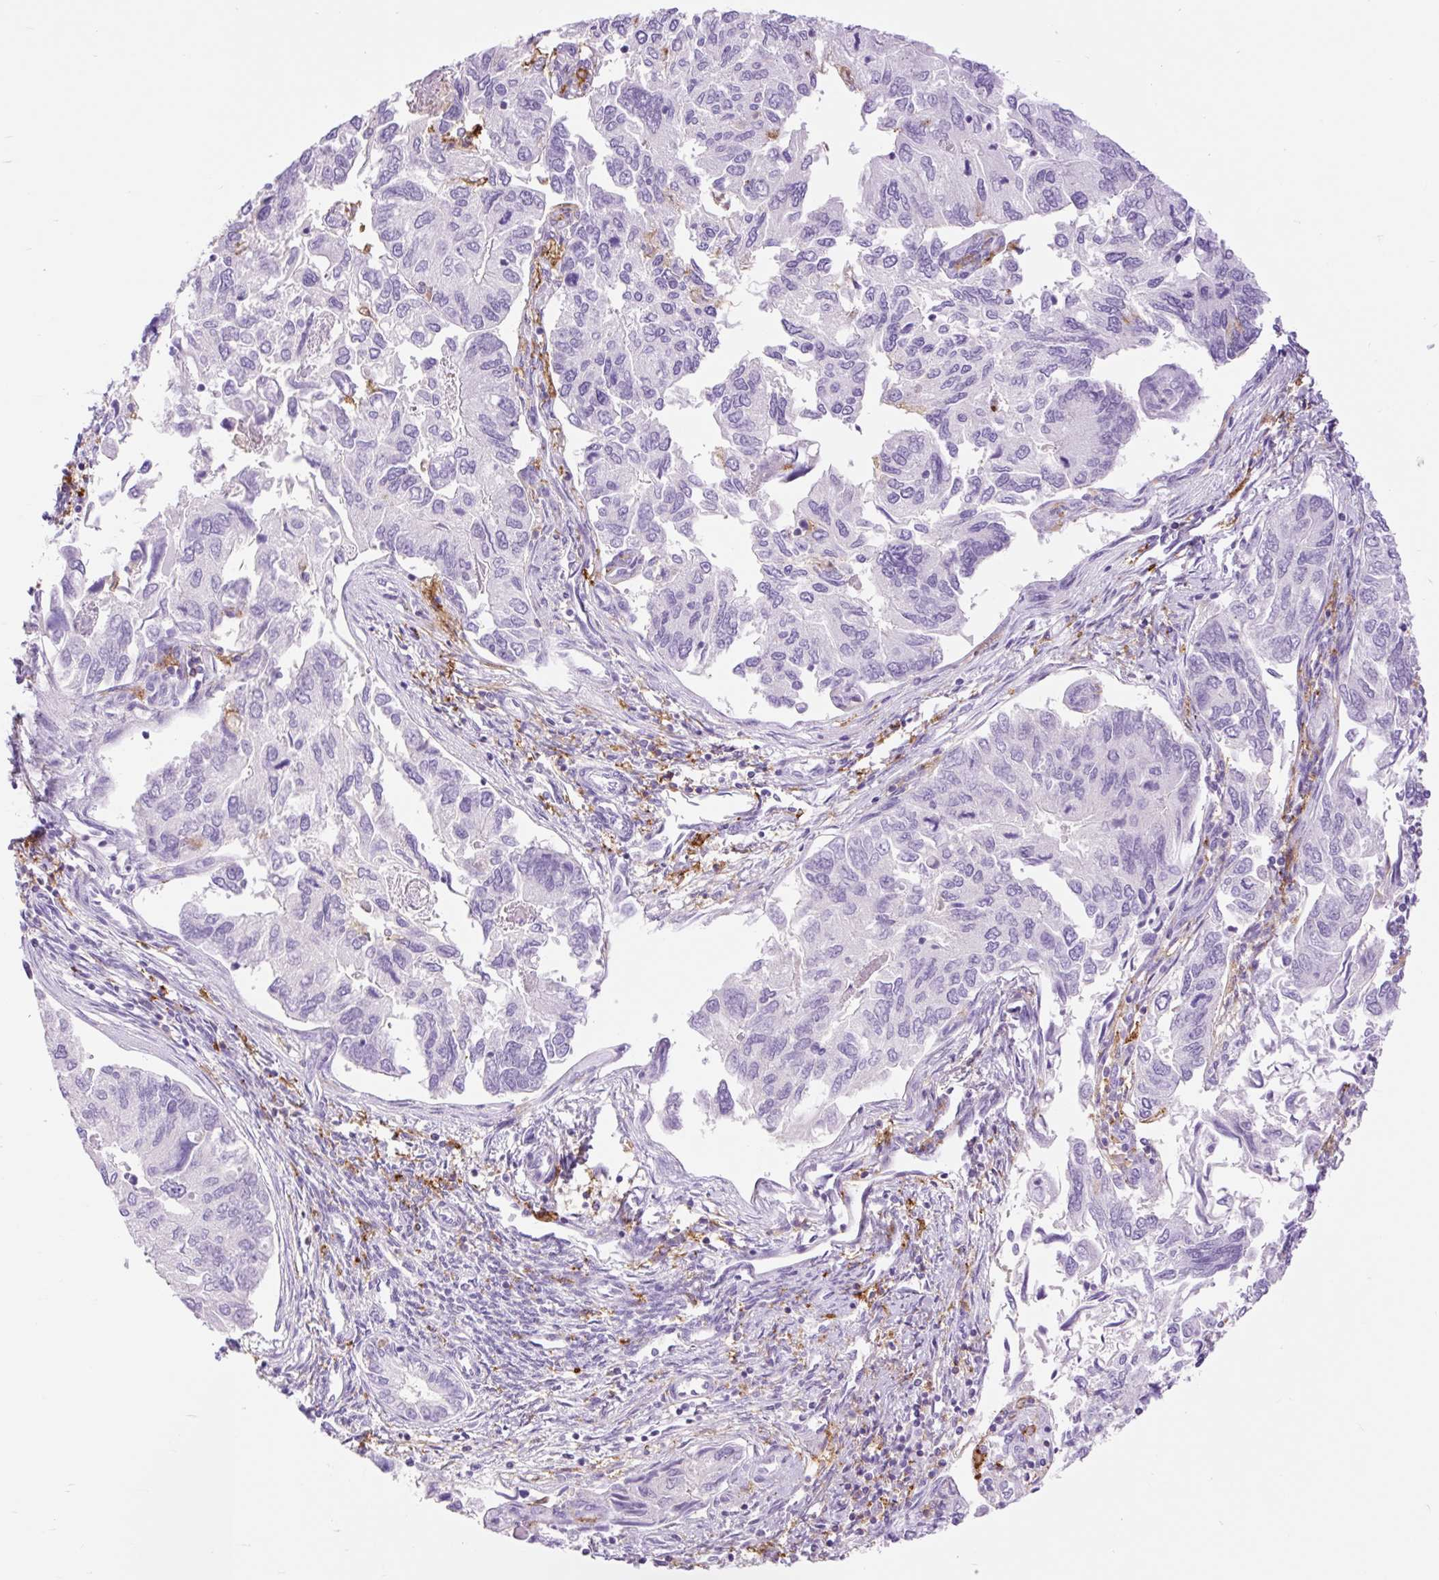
{"staining": {"intensity": "negative", "quantity": "none", "location": "none"}, "tissue": "endometrial cancer", "cell_type": "Tumor cells", "image_type": "cancer", "snomed": [{"axis": "morphology", "description": "Carcinoma, NOS"}, {"axis": "topography", "description": "Uterus"}], "caption": "The photomicrograph reveals no staining of tumor cells in endometrial cancer.", "gene": "SIGLEC1", "patient": {"sex": "female", "age": 76}}